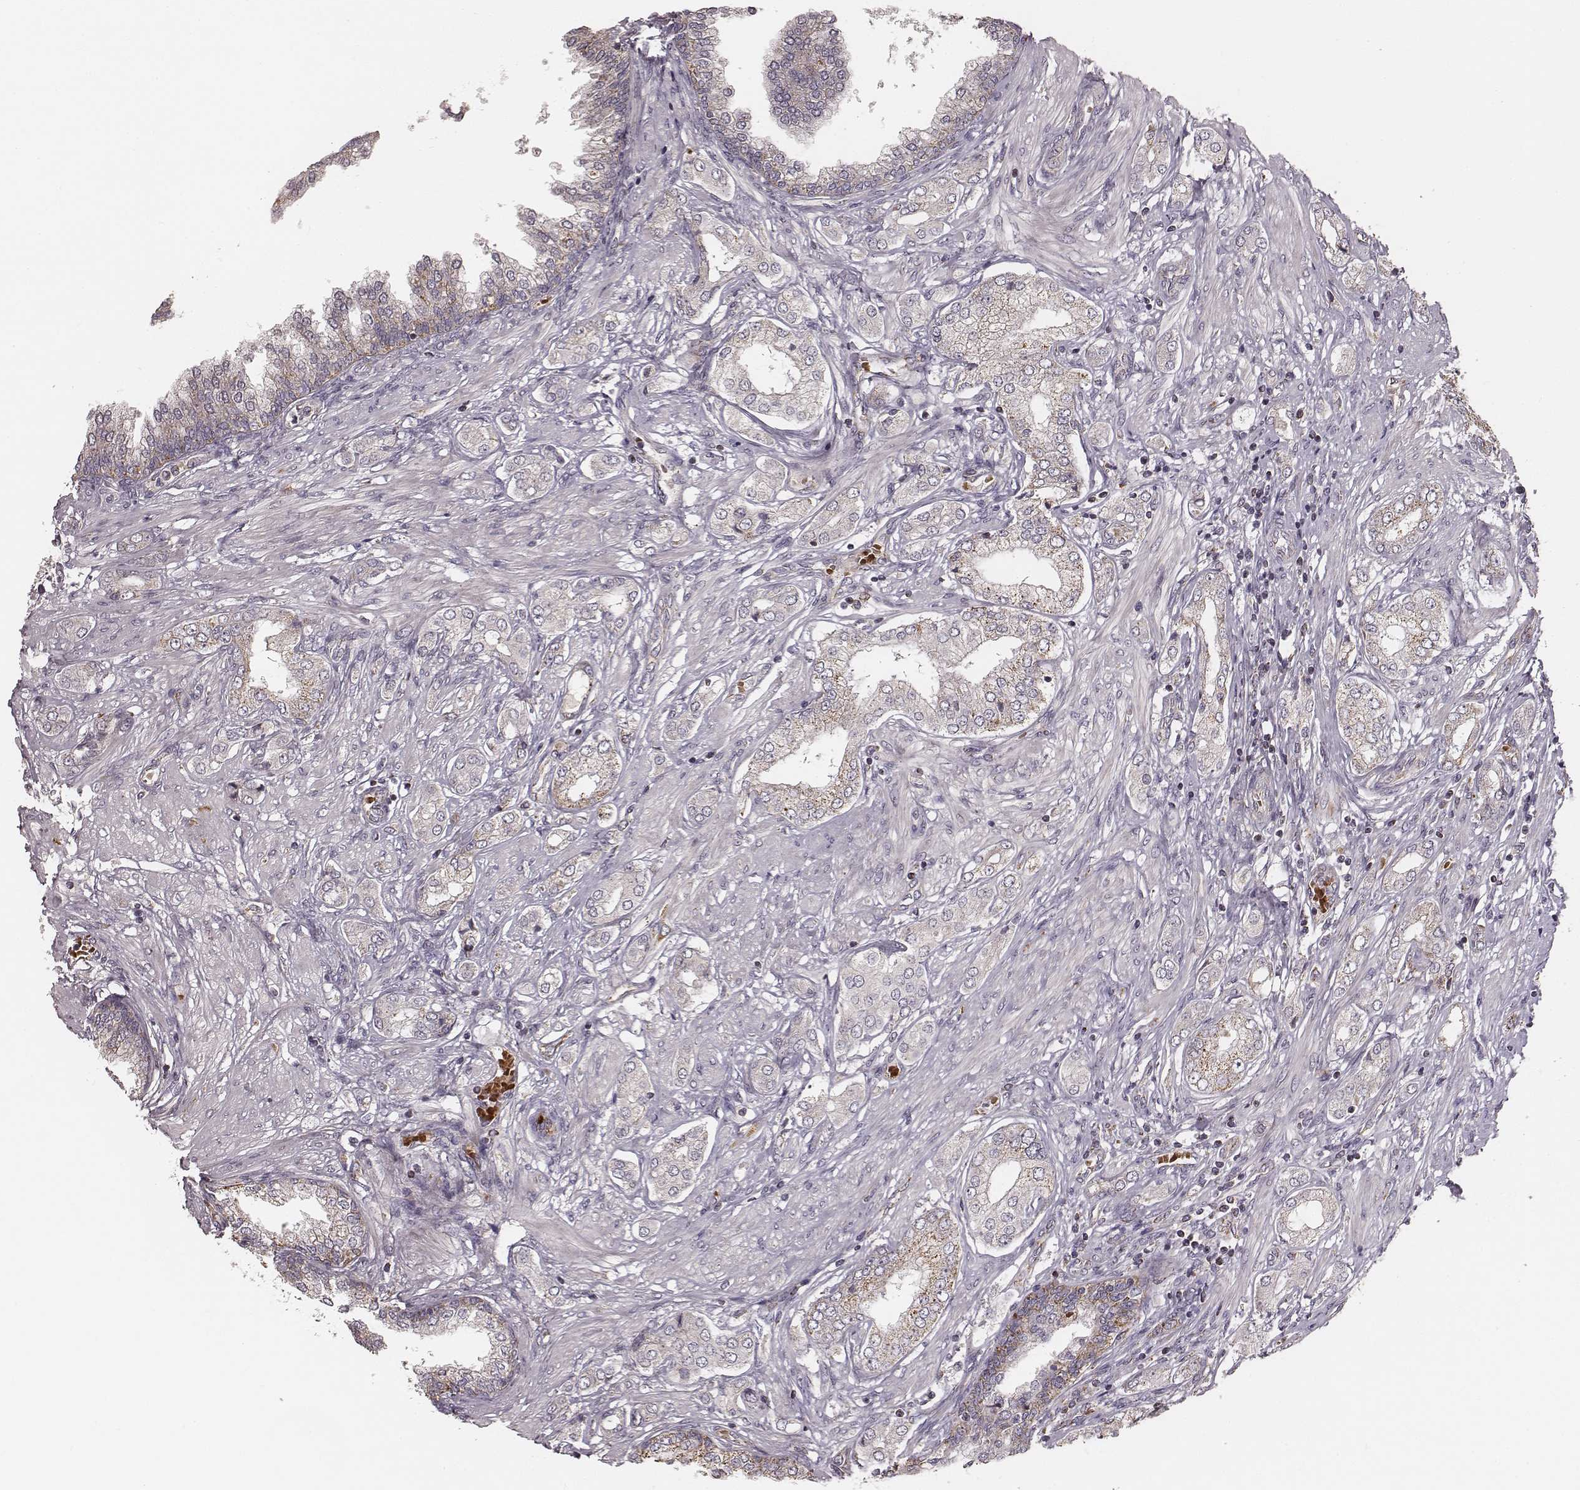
{"staining": {"intensity": "strong", "quantity": ">75%", "location": "cytoplasmic/membranous"}, "tissue": "prostate cancer", "cell_type": "Tumor cells", "image_type": "cancer", "snomed": [{"axis": "morphology", "description": "Adenocarcinoma, NOS"}, {"axis": "topography", "description": "Prostate"}], "caption": "A photomicrograph of human prostate adenocarcinoma stained for a protein reveals strong cytoplasmic/membranous brown staining in tumor cells.", "gene": "TUFM", "patient": {"sex": "male", "age": 63}}